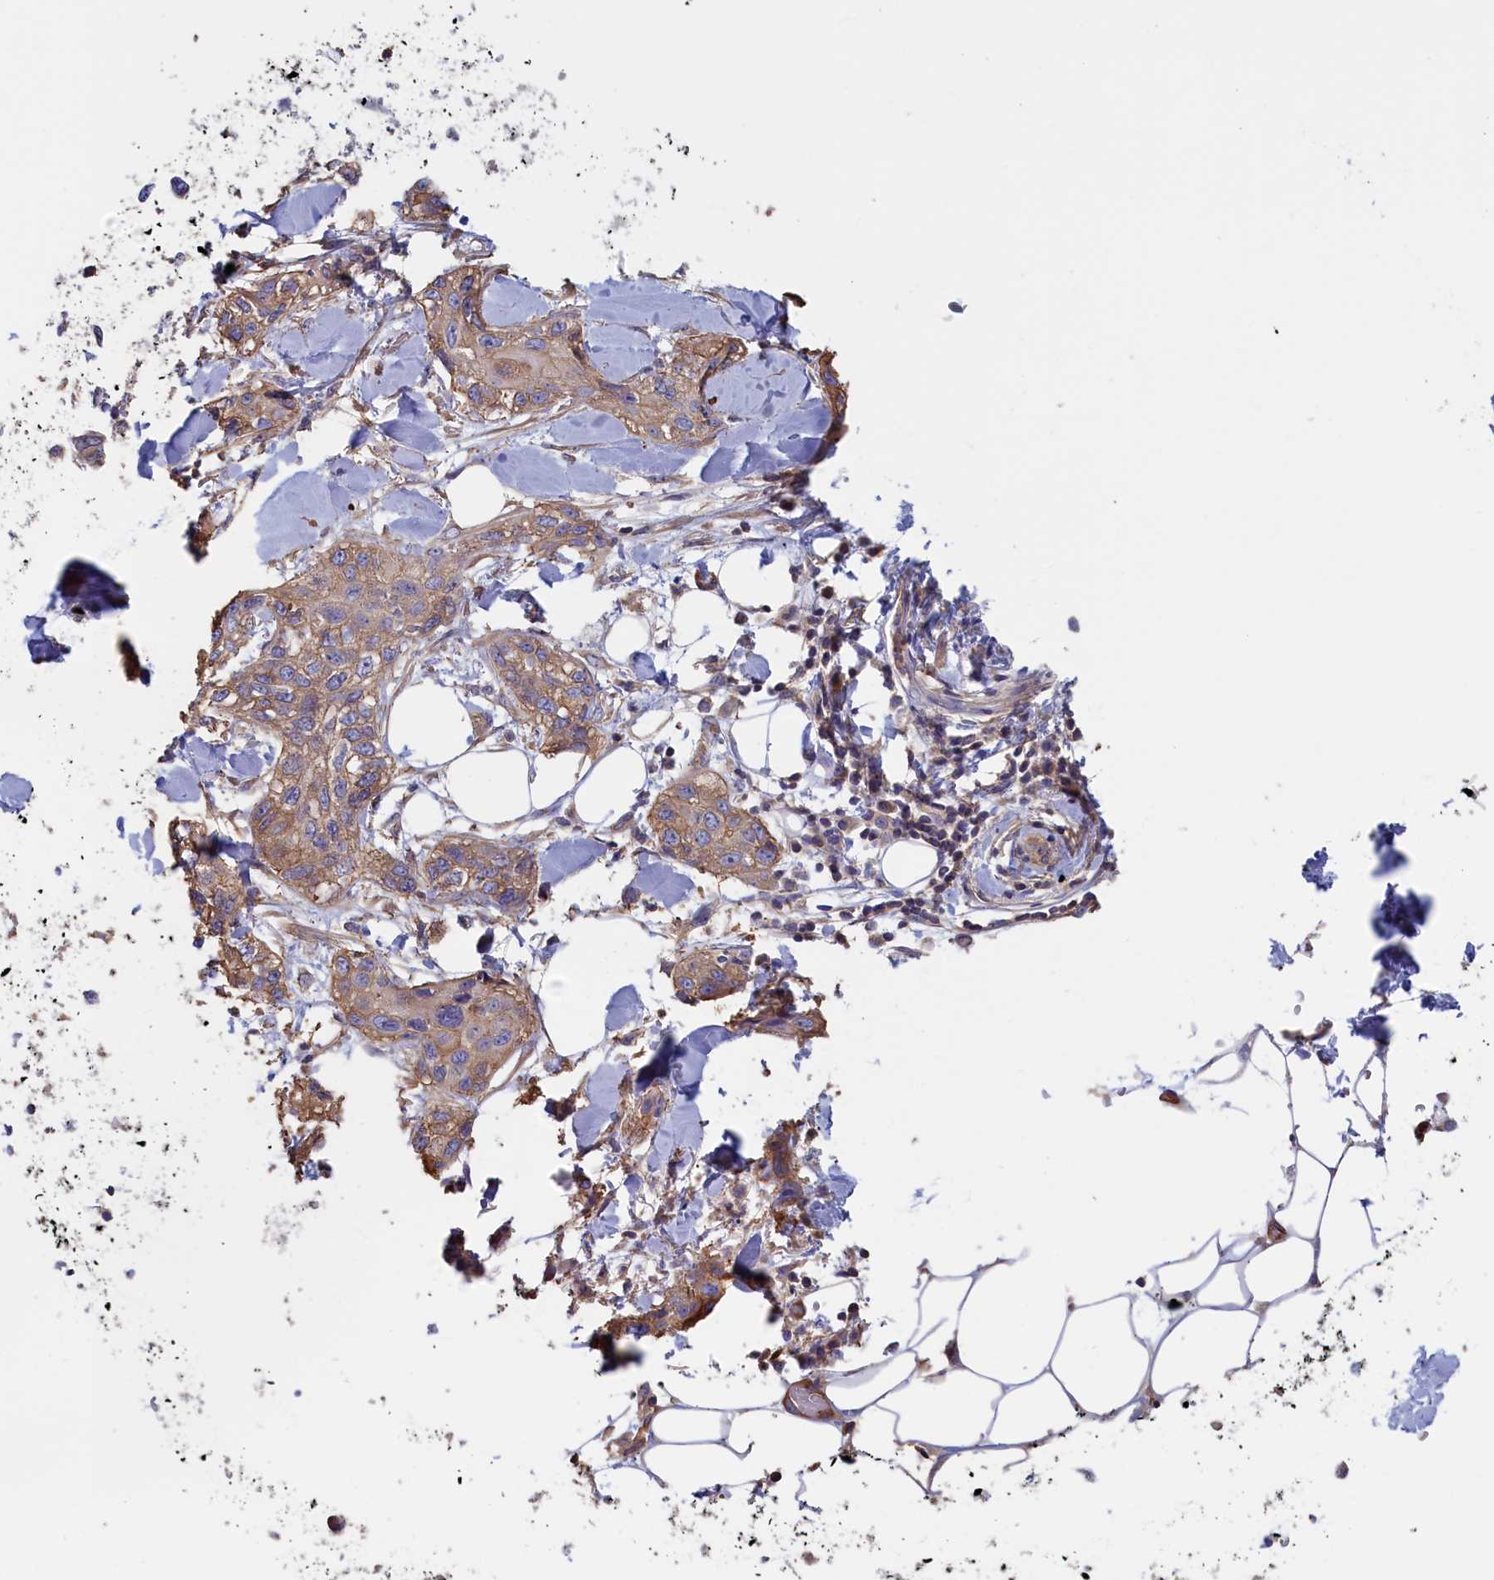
{"staining": {"intensity": "moderate", "quantity": ">75%", "location": "cytoplasmic/membranous"}, "tissue": "skin cancer", "cell_type": "Tumor cells", "image_type": "cancer", "snomed": [{"axis": "morphology", "description": "Normal tissue, NOS"}, {"axis": "morphology", "description": "Squamous cell carcinoma, NOS"}, {"axis": "topography", "description": "Skin"}], "caption": "Immunohistochemical staining of skin squamous cell carcinoma demonstrates medium levels of moderate cytoplasmic/membranous protein positivity in approximately >75% of tumor cells.", "gene": "ANKRD2", "patient": {"sex": "male", "age": 72}}